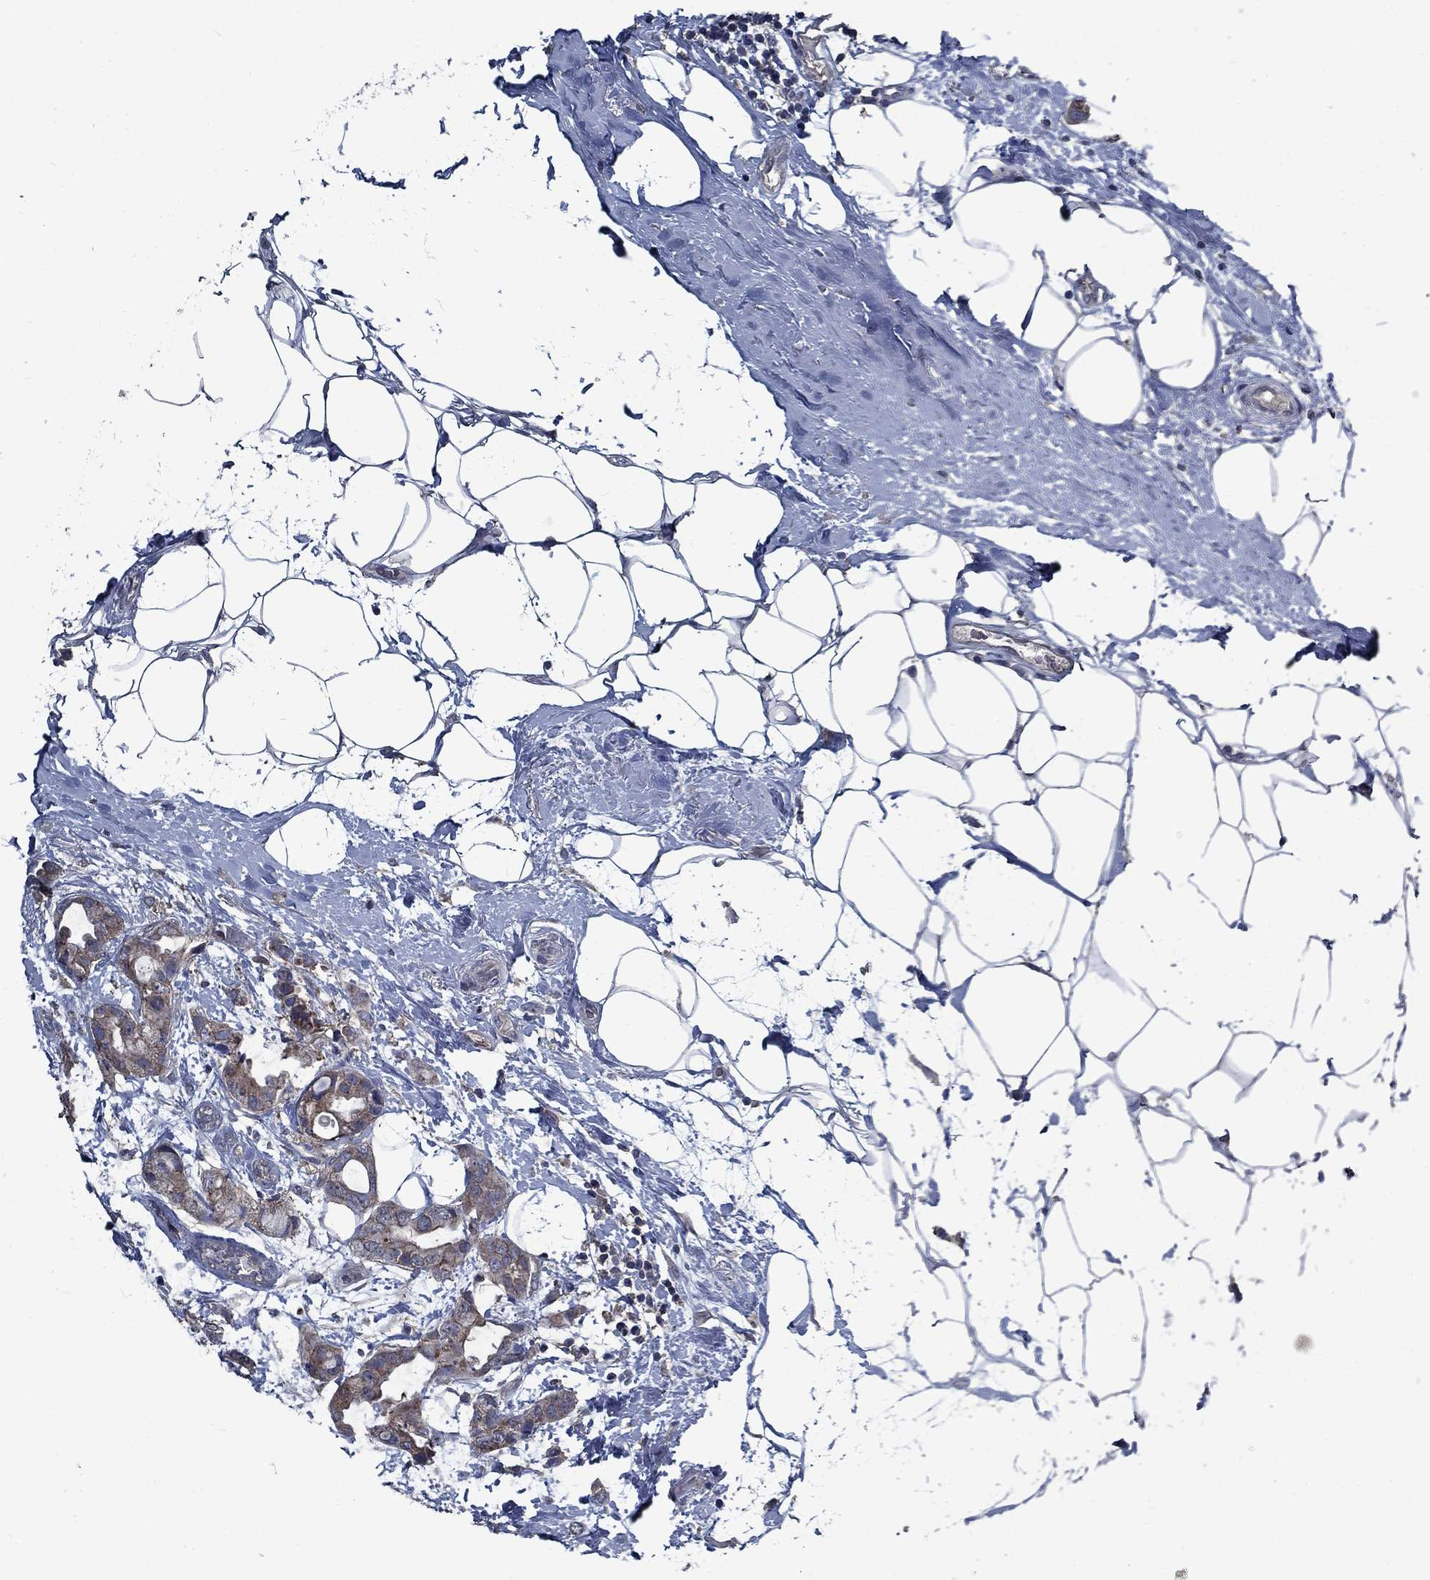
{"staining": {"intensity": "moderate", "quantity": "<25%", "location": "cytoplasmic/membranous"}, "tissue": "breast cancer", "cell_type": "Tumor cells", "image_type": "cancer", "snomed": [{"axis": "morphology", "description": "Duct carcinoma"}, {"axis": "topography", "description": "Breast"}], "caption": "A histopathology image of intraductal carcinoma (breast) stained for a protein demonstrates moderate cytoplasmic/membranous brown staining in tumor cells. The staining was performed using DAB to visualize the protein expression in brown, while the nuclei were stained in blue with hematoxylin (Magnification: 20x).", "gene": "SLC44A1", "patient": {"sex": "female", "age": 45}}